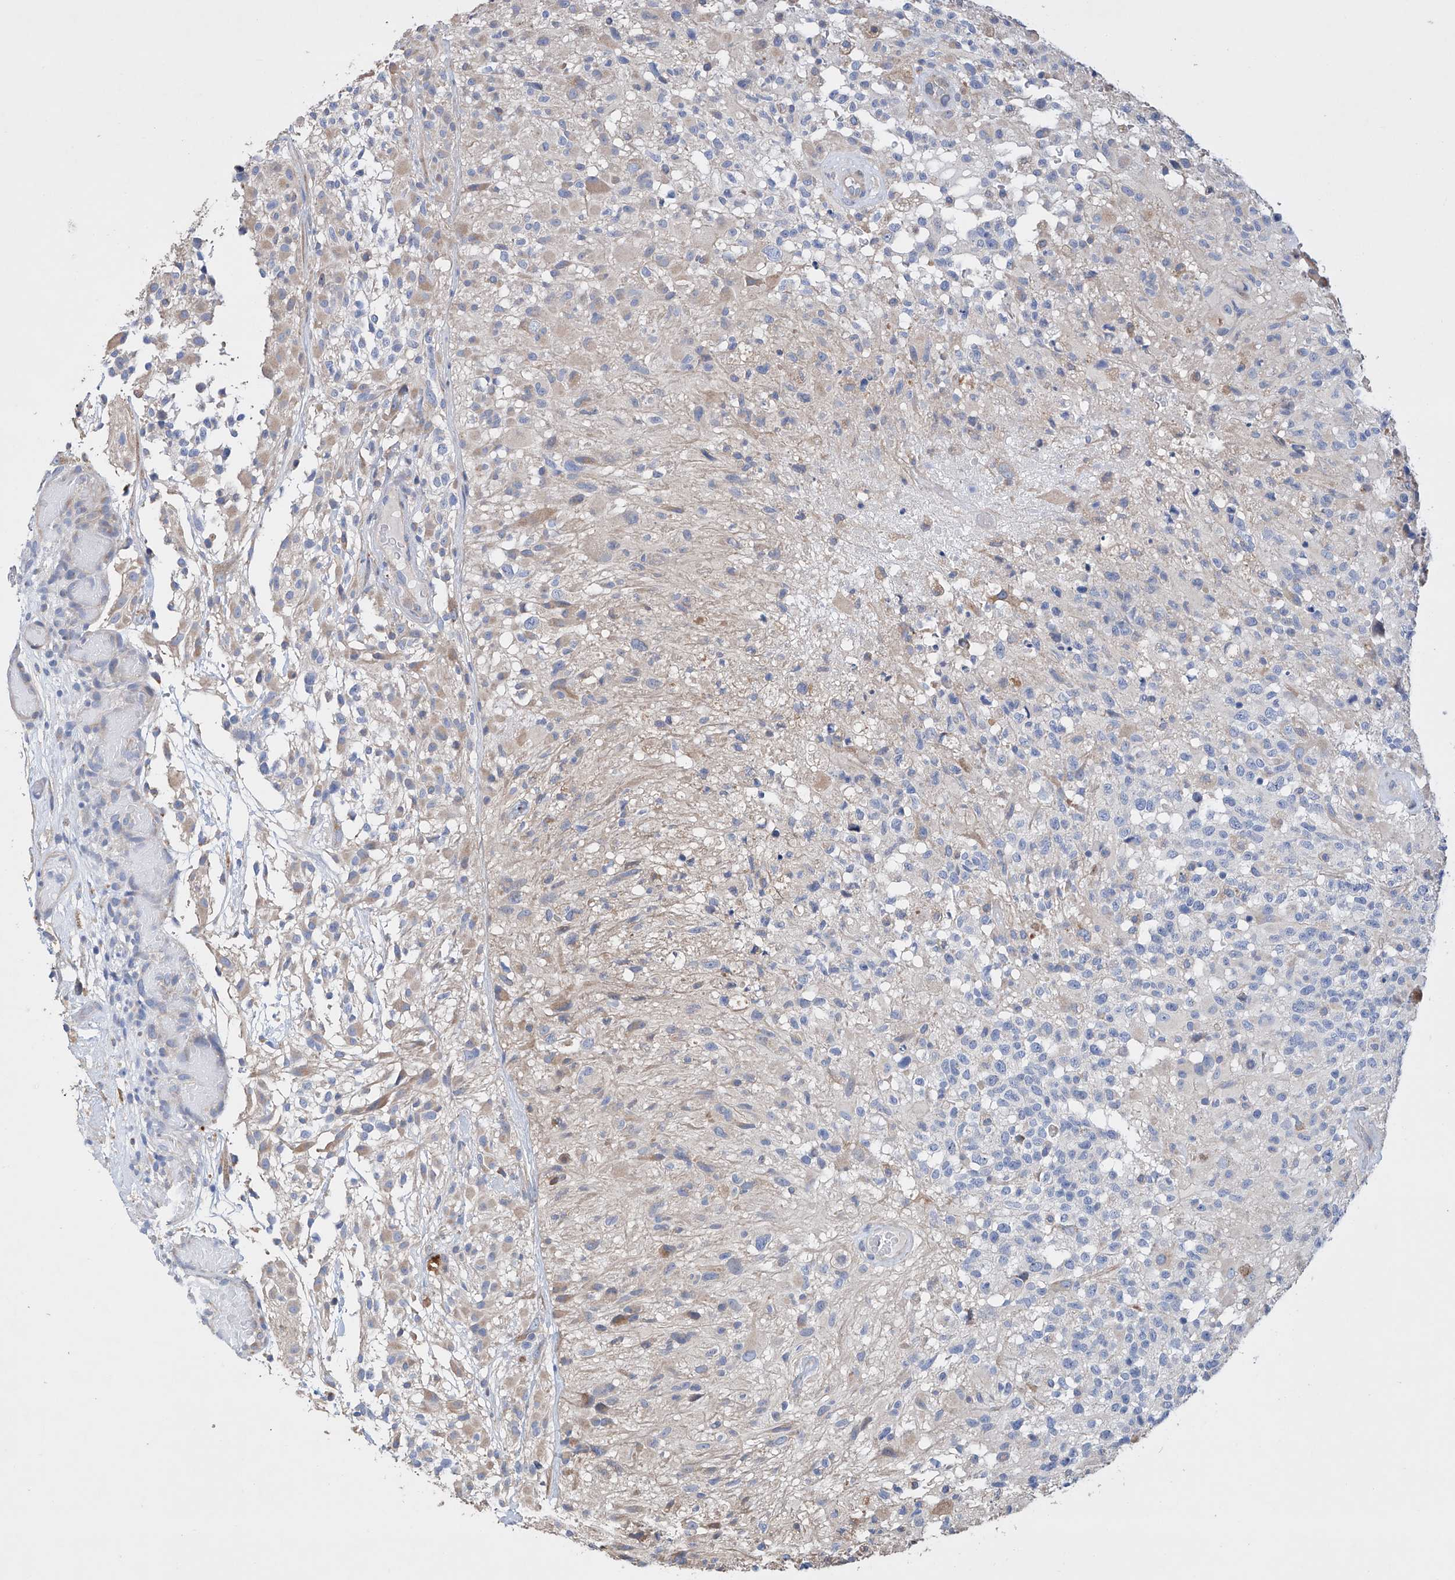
{"staining": {"intensity": "weak", "quantity": "<25%", "location": "cytoplasmic/membranous"}, "tissue": "glioma", "cell_type": "Tumor cells", "image_type": "cancer", "snomed": [{"axis": "morphology", "description": "Glioma, malignant, High grade"}, {"axis": "morphology", "description": "Glioblastoma, NOS"}, {"axis": "topography", "description": "Brain"}], "caption": "A histopathology image of human glioma is negative for staining in tumor cells.", "gene": "AFG1L", "patient": {"sex": "male", "age": 60}}